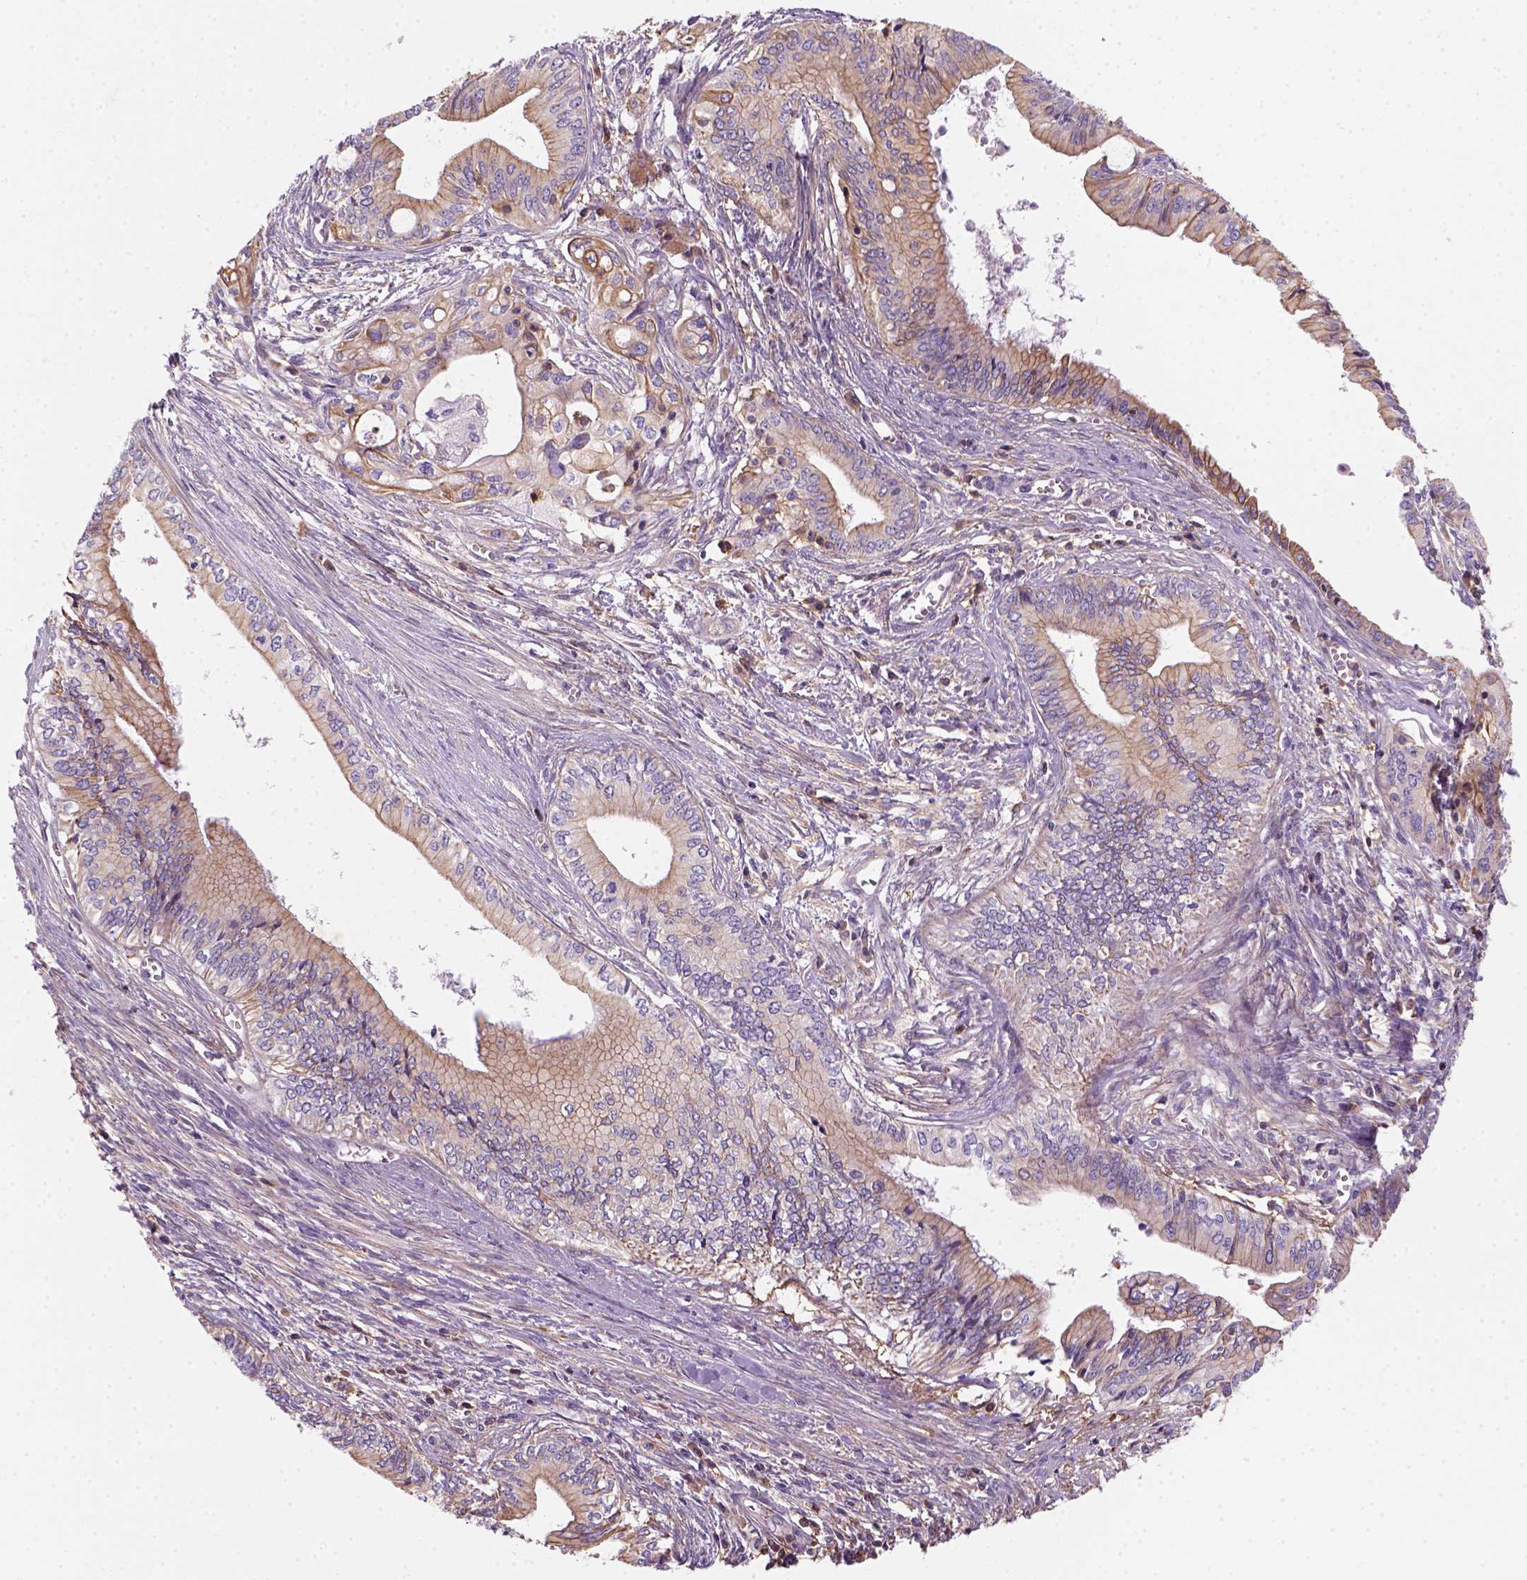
{"staining": {"intensity": "moderate", "quantity": "<25%", "location": "cytoplasmic/membranous"}, "tissue": "pancreatic cancer", "cell_type": "Tumor cells", "image_type": "cancer", "snomed": [{"axis": "morphology", "description": "Adenocarcinoma, NOS"}, {"axis": "topography", "description": "Pancreas"}], "caption": "Tumor cells show low levels of moderate cytoplasmic/membranous staining in approximately <25% of cells in pancreatic cancer. The staining is performed using DAB brown chromogen to label protein expression. The nuclei are counter-stained blue using hematoxylin.", "gene": "GPRC5D", "patient": {"sex": "female", "age": 61}}